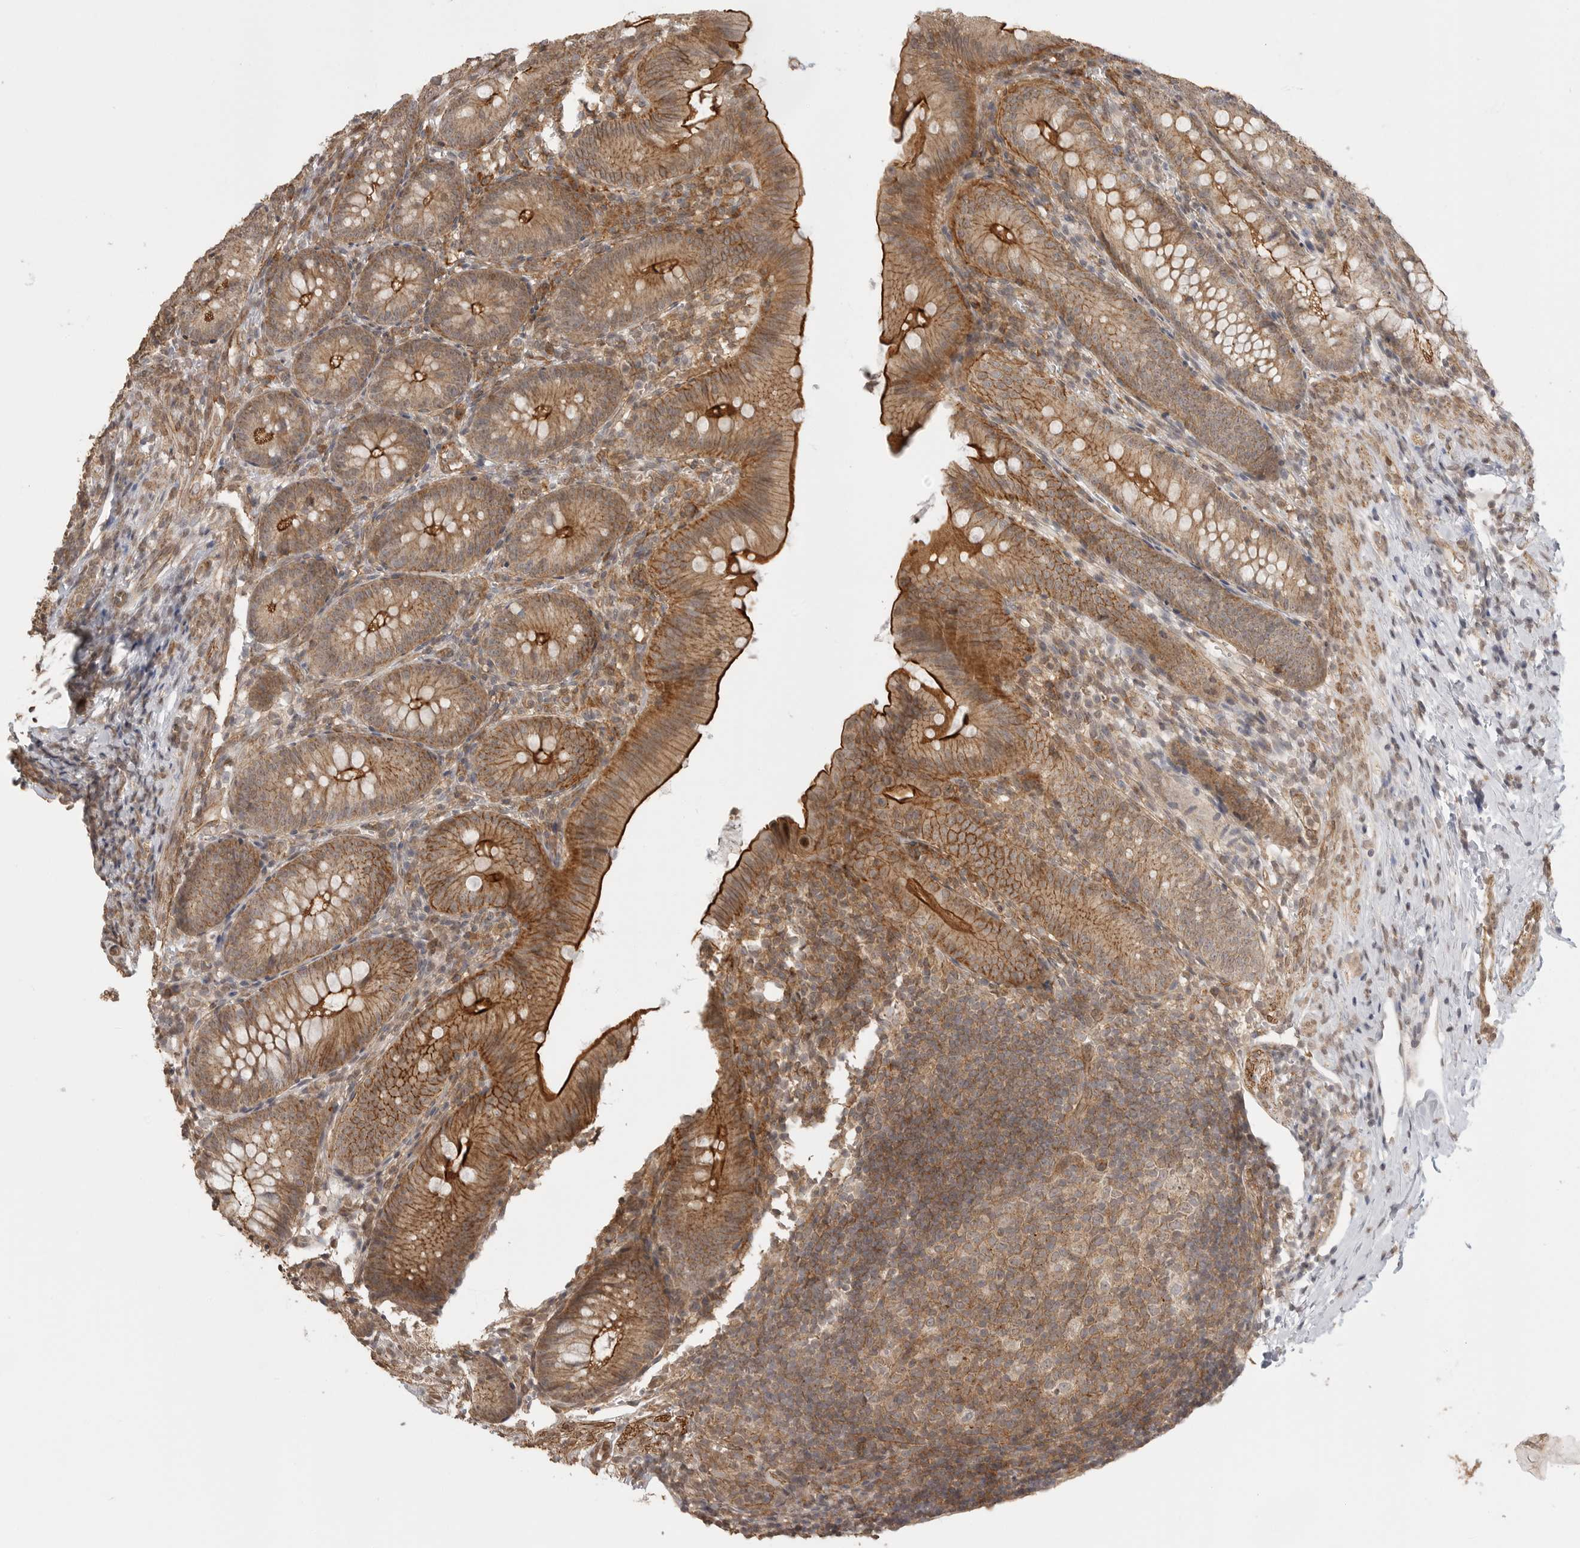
{"staining": {"intensity": "strong", "quantity": ">75%", "location": "cytoplasmic/membranous"}, "tissue": "appendix", "cell_type": "Glandular cells", "image_type": "normal", "snomed": [{"axis": "morphology", "description": "Normal tissue, NOS"}, {"axis": "topography", "description": "Appendix"}], "caption": "Glandular cells exhibit high levels of strong cytoplasmic/membranous positivity in about >75% of cells in benign appendix.", "gene": "GPC2", "patient": {"sex": "male", "age": 1}}